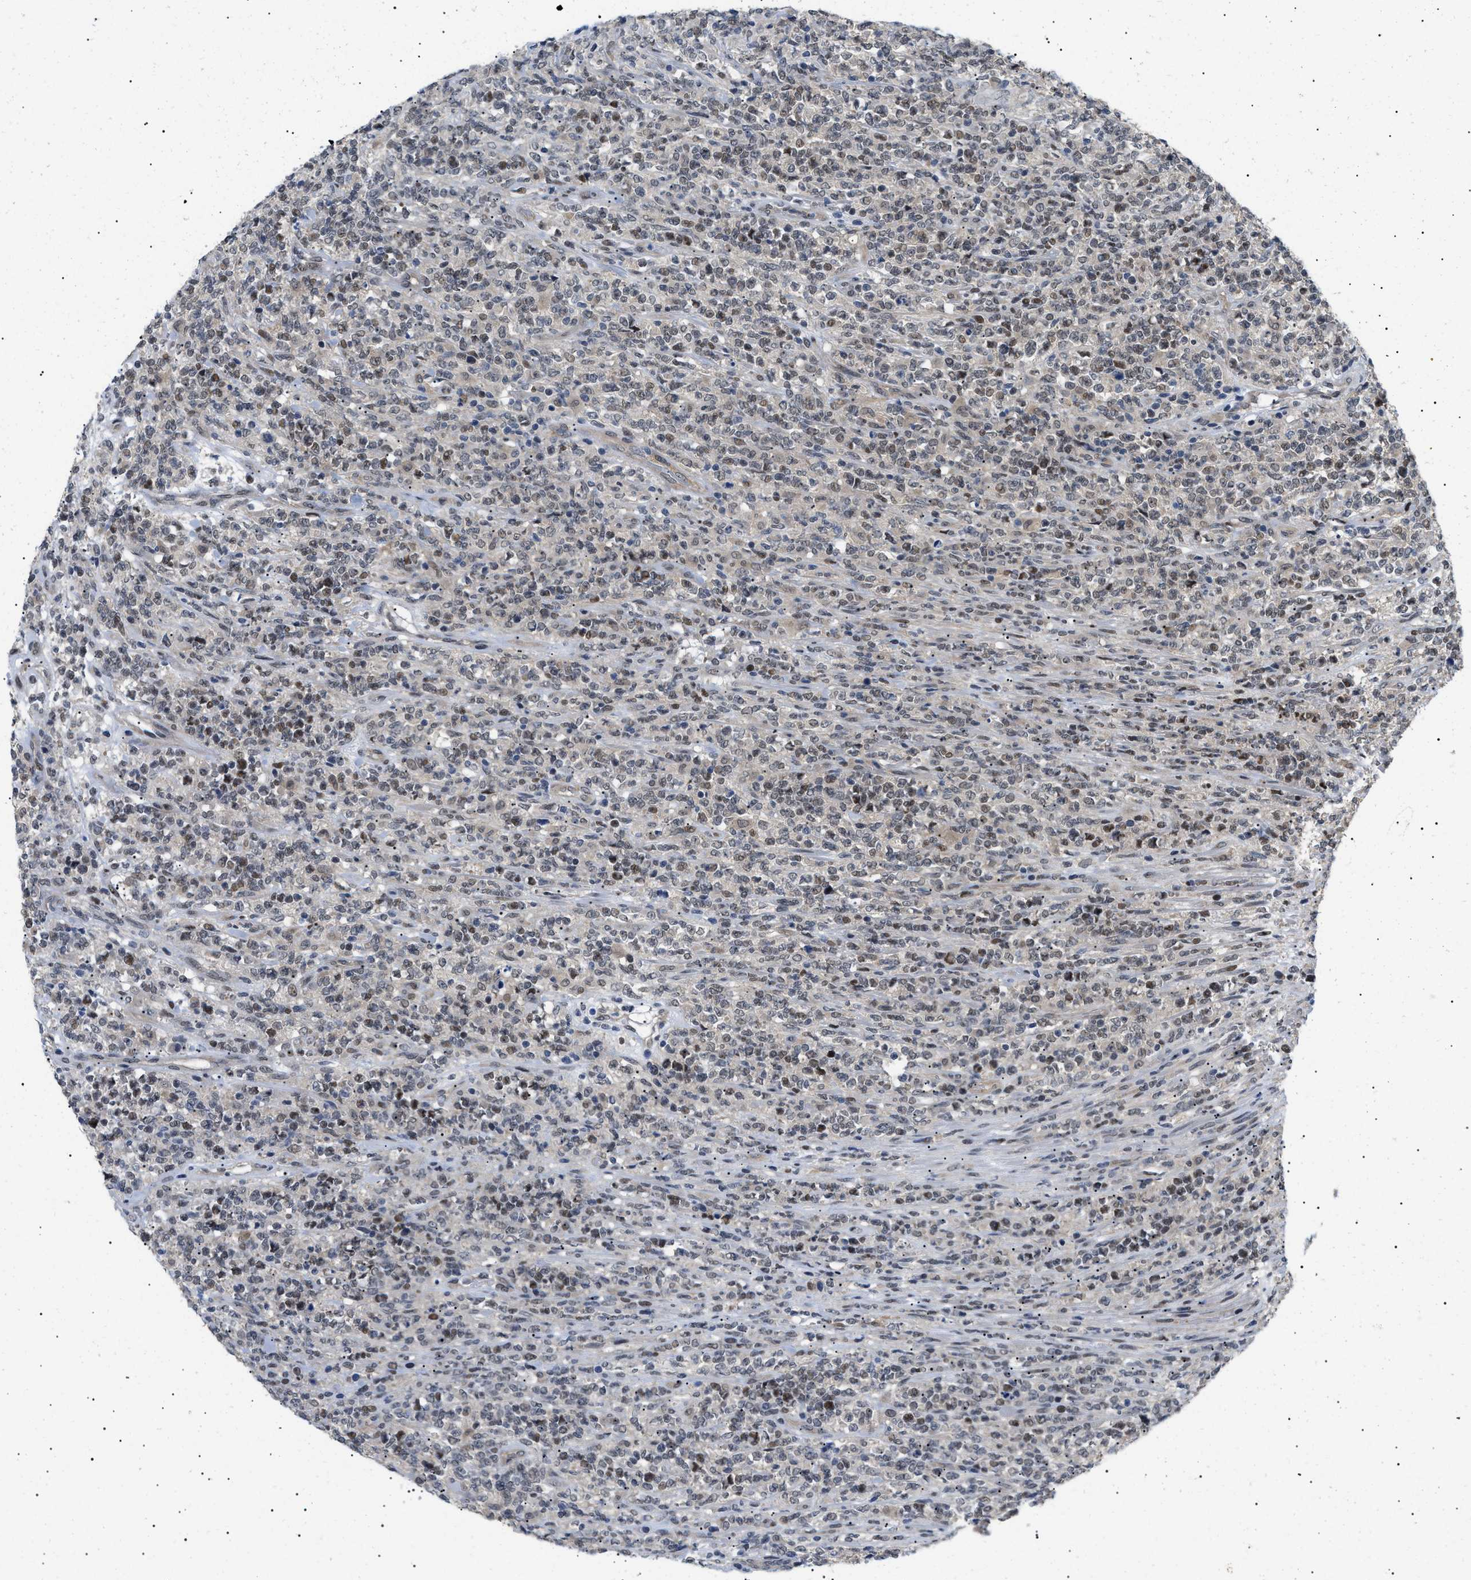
{"staining": {"intensity": "weak", "quantity": "25%-75%", "location": "cytoplasmic/membranous,nuclear"}, "tissue": "lymphoma", "cell_type": "Tumor cells", "image_type": "cancer", "snomed": [{"axis": "morphology", "description": "Malignant lymphoma, non-Hodgkin's type, High grade"}, {"axis": "topography", "description": "Soft tissue"}], "caption": "Brown immunohistochemical staining in human lymphoma shows weak cytoplasmic/membranous and nuclear expression in about 25%-75% of tumor cells. Using DAB (brown) and hematoxylin (blue) stains, captured at high magnification using brightfield microscopy.", "gene": "GARRE1", "patient": {"sex": "male", "age": 18}}